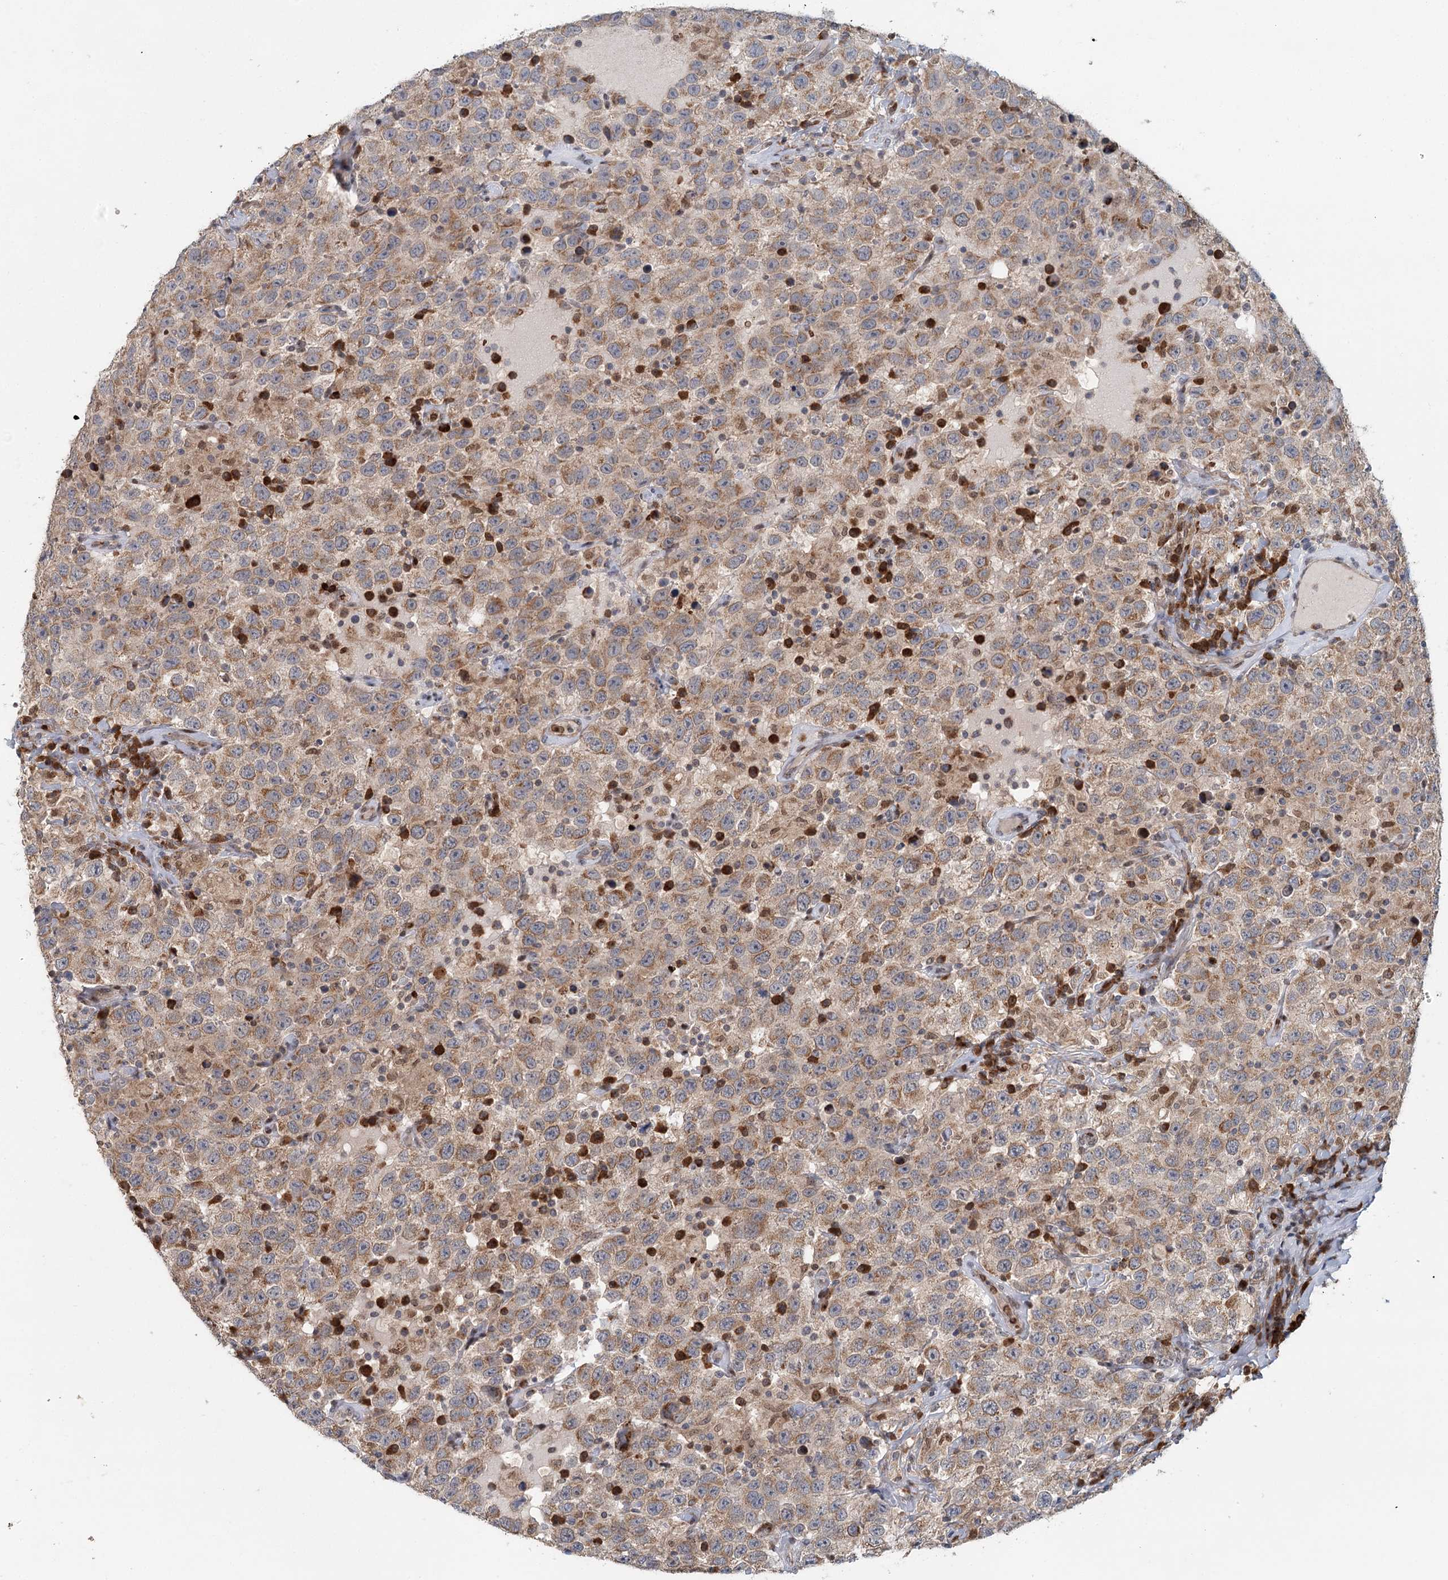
{"staining": {"intensity": "moderate", "quantity": ">75%", "location": "cytoplasmic/membranous"}, "tissue": "testis cancer", "cell_type": "Tumor cells", "image_type": "cancer", "snomed": [{"axis": "morphology", "description": "Seminoma, NOS"}, {"axis": "topography", "description": "Testis"}], "caption": "Testis seminoma stained with a brown dye displays moderate cytoplasmic/membranous positive staining in approximately >75% of tumor cells.", "gene": "ADK", "patient": {"sex": "male", "age": 41}}